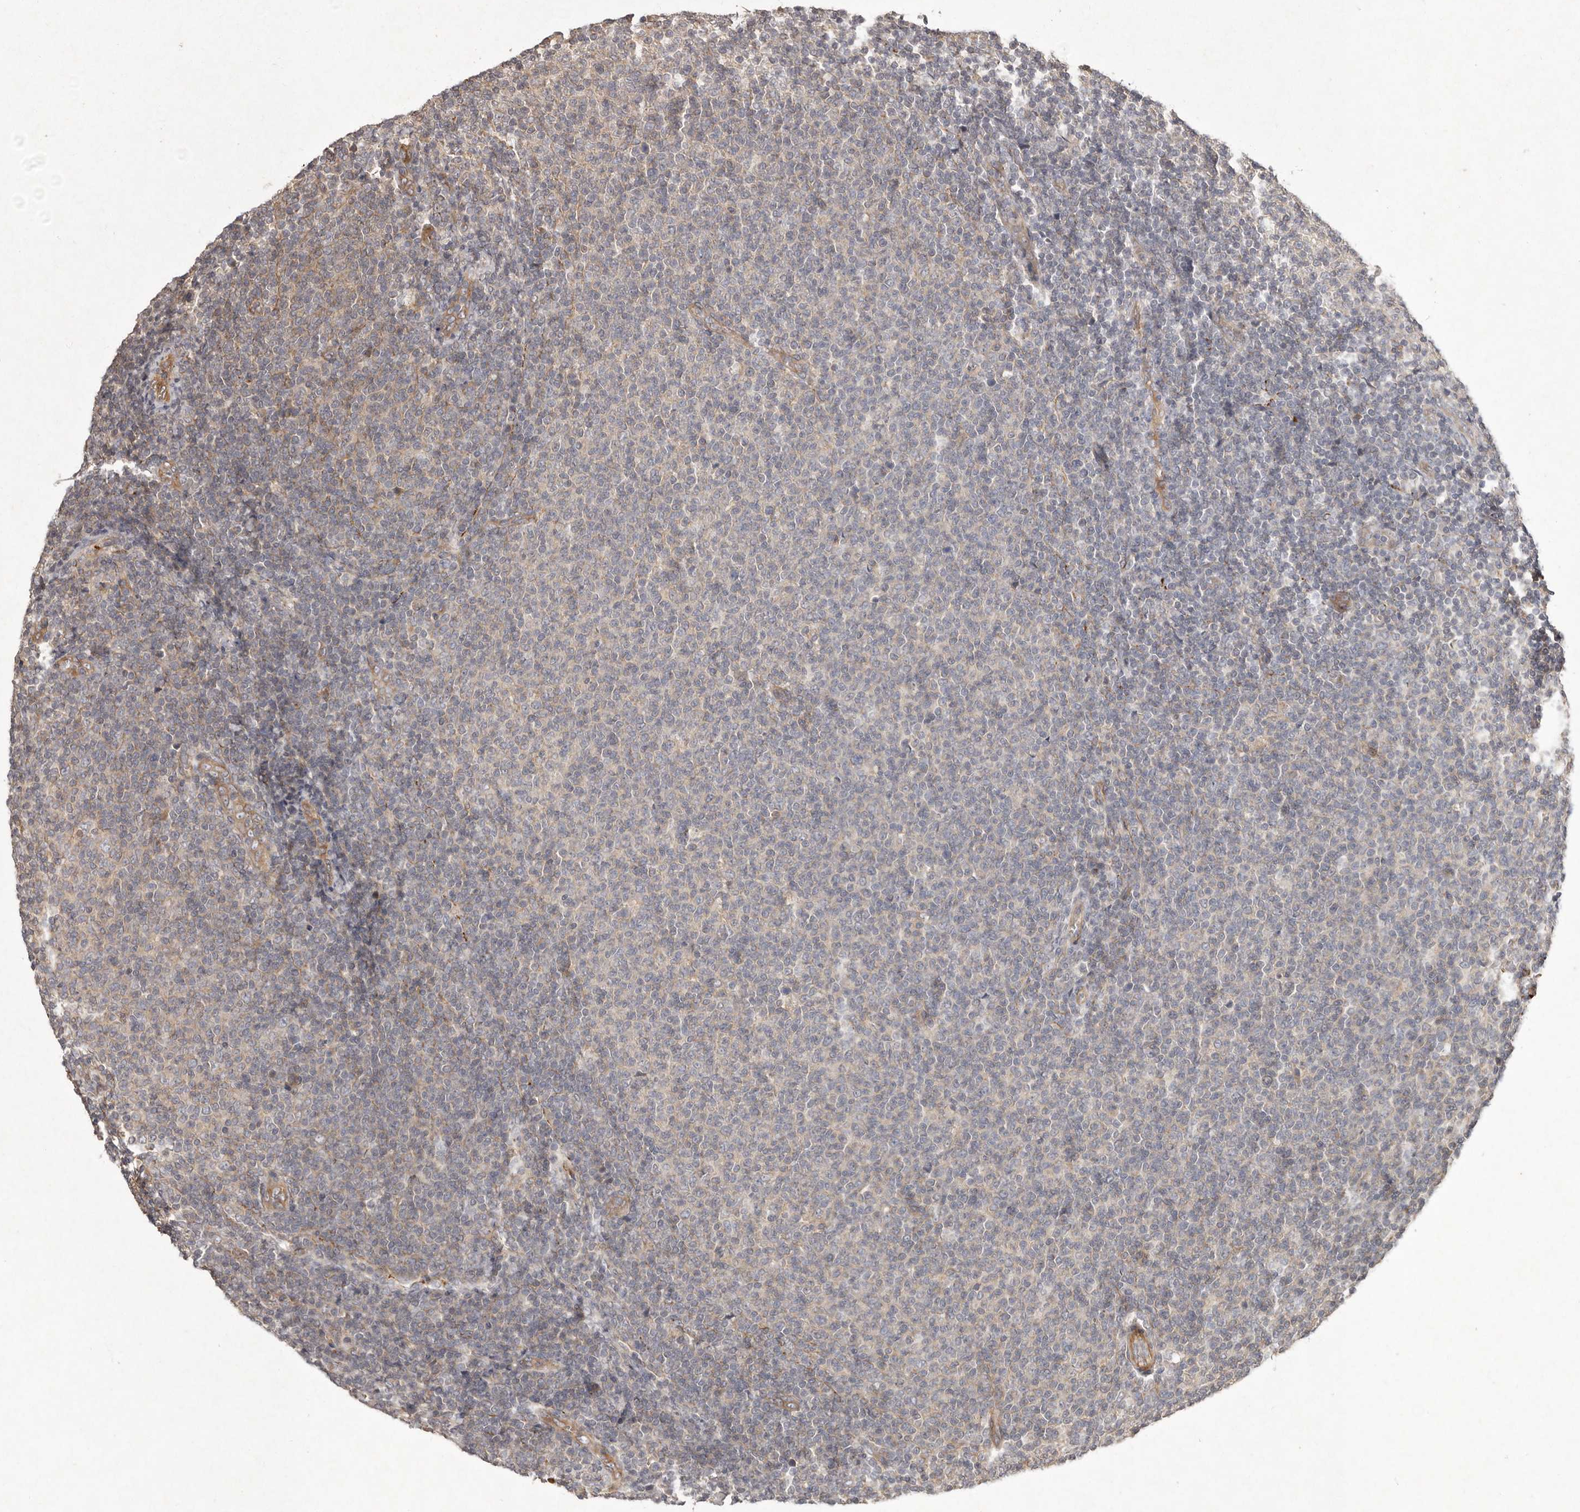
{"staining": {"intensity": "negative", "quantity": "none", "location": "none"}, "tissue": "lymphoma", "cell_type": "Tumor cells", "image_type": "cancer", "snomed": [{"axis": "morphology", "description": "Malignant lymphoma, non-Hodgkin's type, Low grade"}, {"axis": "topography", "description": "Lymph node"}], "caption": "Protein analysis of lymphoma reveals no significant expression in tumor cells. (DAB immunohistochemistry (IHC) visualized using brightfield microscopy, high magnification).", "gene": "SEMA3A", "patient": {"sex": "male", "age": 66}}